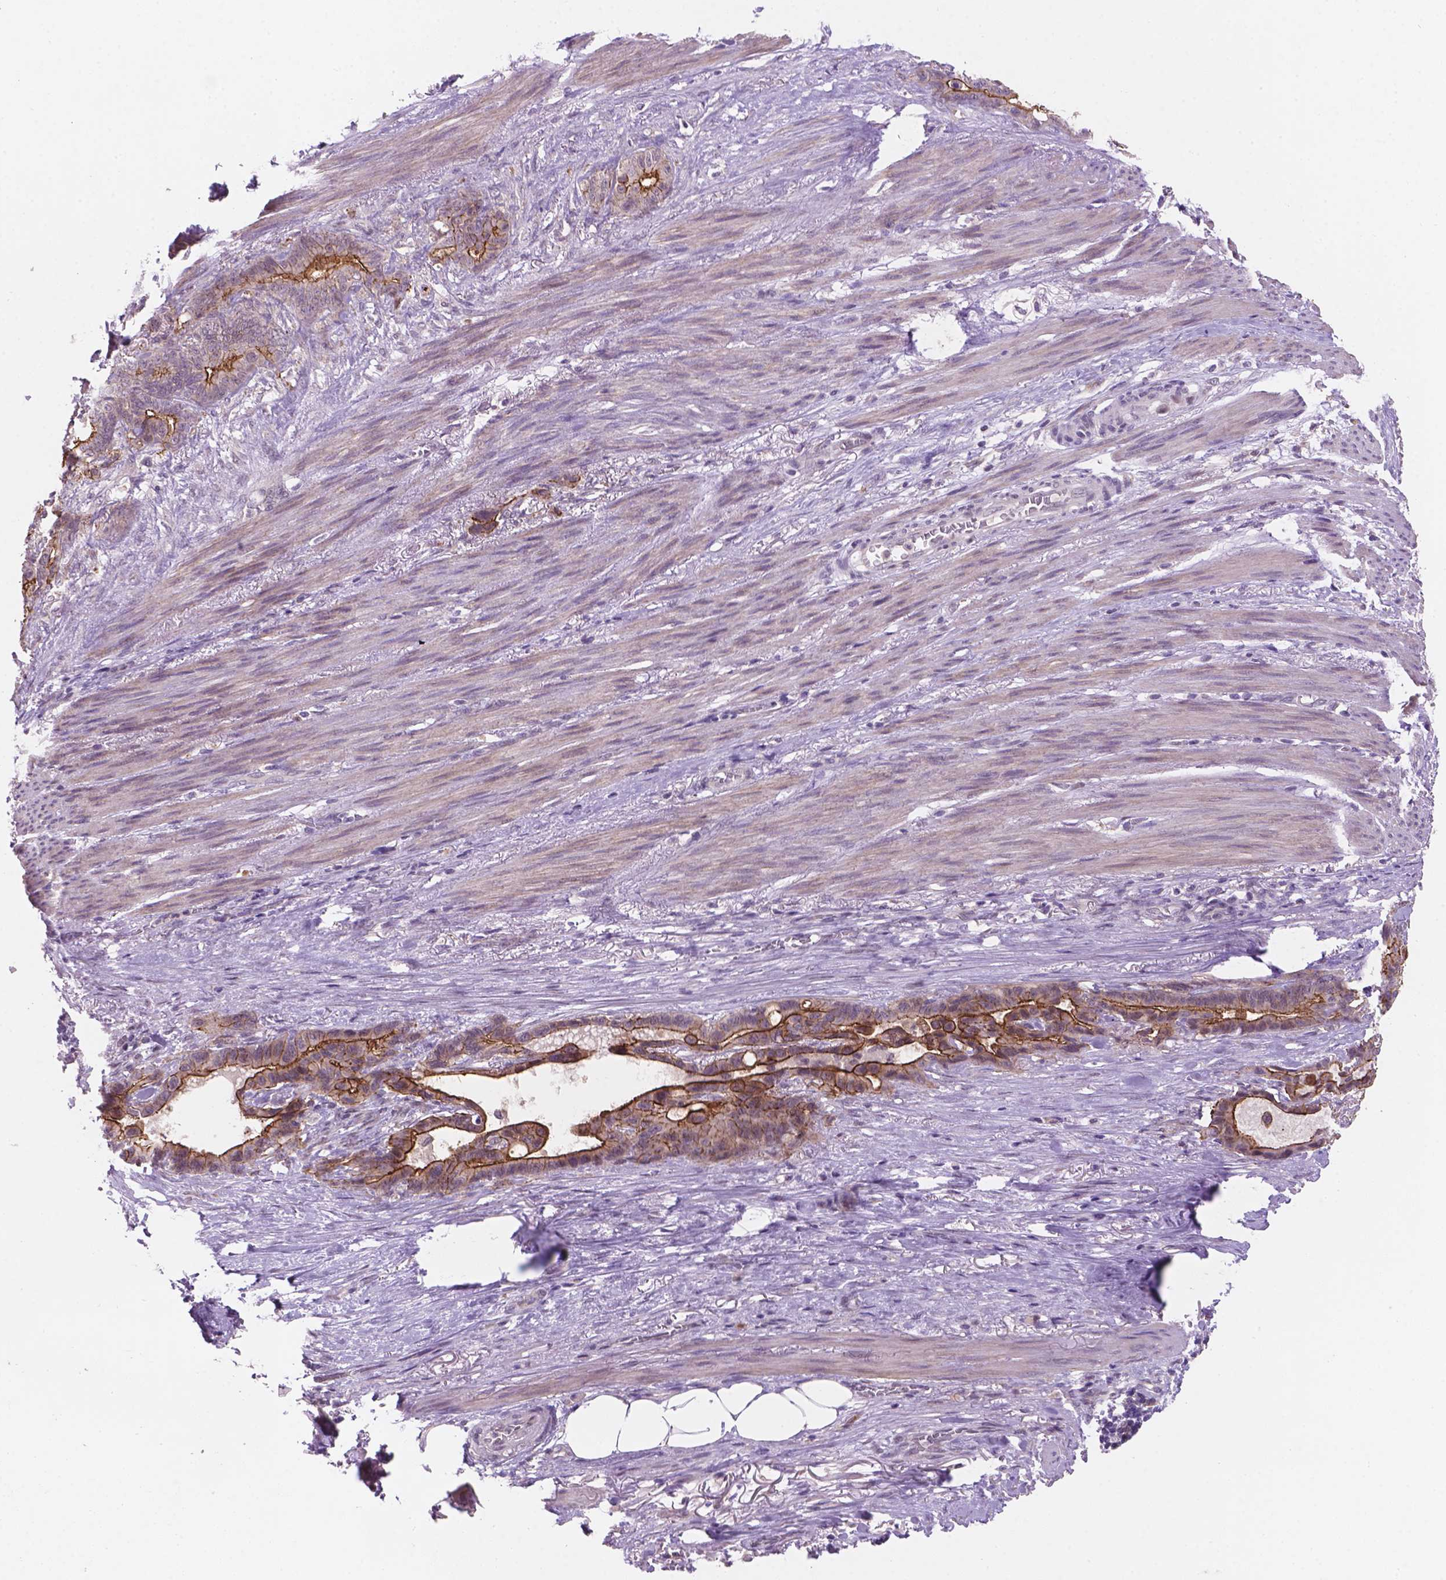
{"staining": {"intensity": "moderate", "quantity": "<25%", "location": "cytoplasmic/membranous"}, "tissue": "stomach cancer", "cell_type": "Tumor cells", "image_type": "cancer", "snomed": [{"axis": "morphology", "description": "Normal tissue, NOS"}, {"axis": "morphology", "description": "Adenocarcinoma, NOS"}, {"axis": "topography", "description": "Esophagus"}, {"axis": "topography", "description": "Stomach, upper"}], "caption": "A photomicrograph showing moderate cytoplasmic/membranous staining in about <25% of tumor cells in stomach adenocarcinoma, as visualized by brown immunohistochemical staining.", "gene": "GXYLT2", "patient": {"sex": "male", "age": 62}}